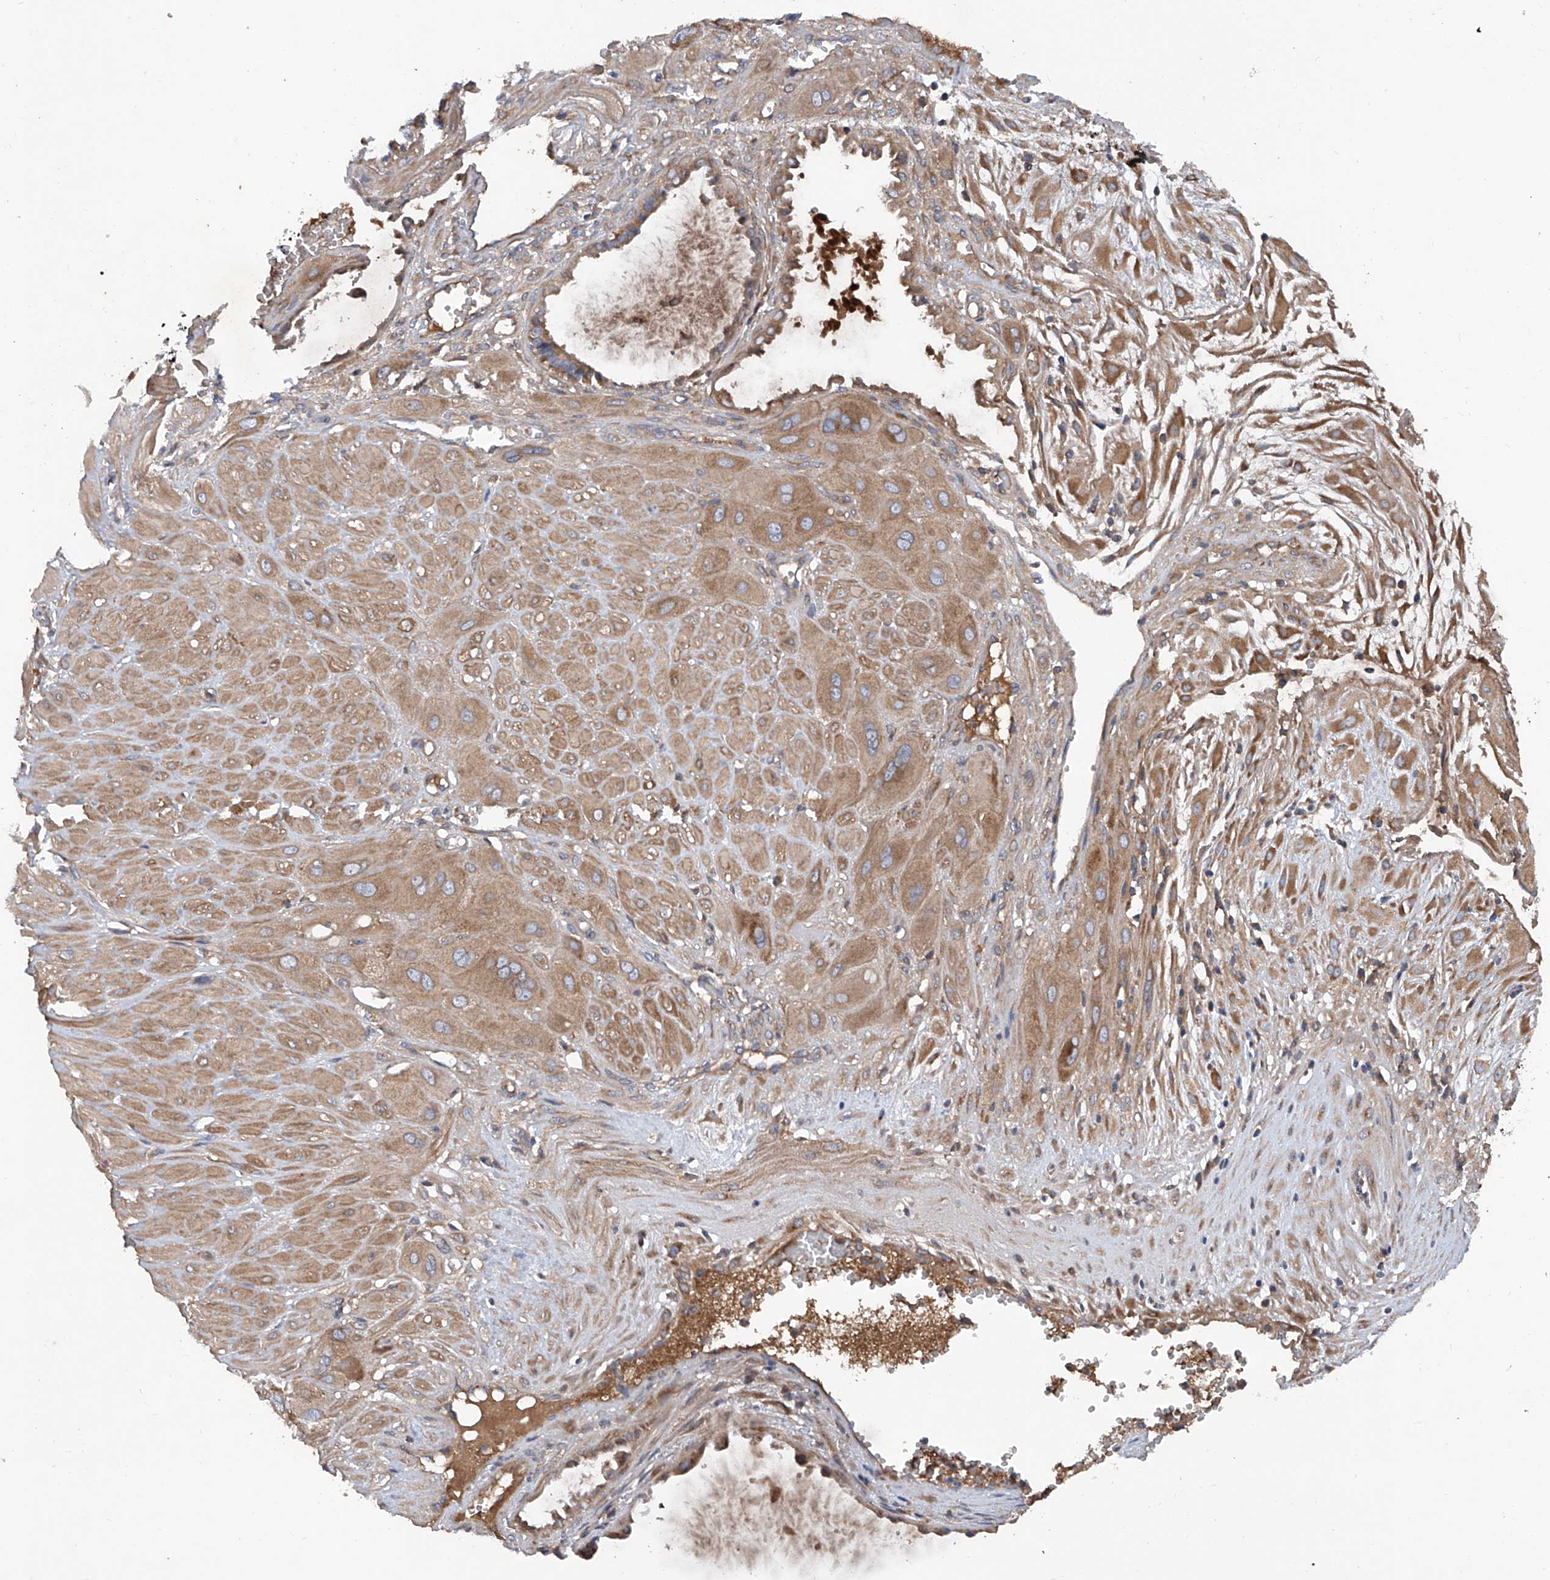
{"staining": {"intensity": "moderate", "quantity": ">75%", "location": "cytoplasmic/membranous"}, "tissue": "cervical cancer", "cell_type": "Tumor cells", "image_type": "cancer", "snomed": [{"axis": "morphology", "description": "Squamous cell carcinoma, NOS"}, {"axis": "topography", "description": "Cervix"}], "caption": "About >75% of tumor cells in cervical squamous cell carcinoma display moderate cytoplasmic/membranous protein expression as visualized by brown immunohistochemical staining.", "gene": "ASCC3", "patient": {"sex": "female", "age": 34}}